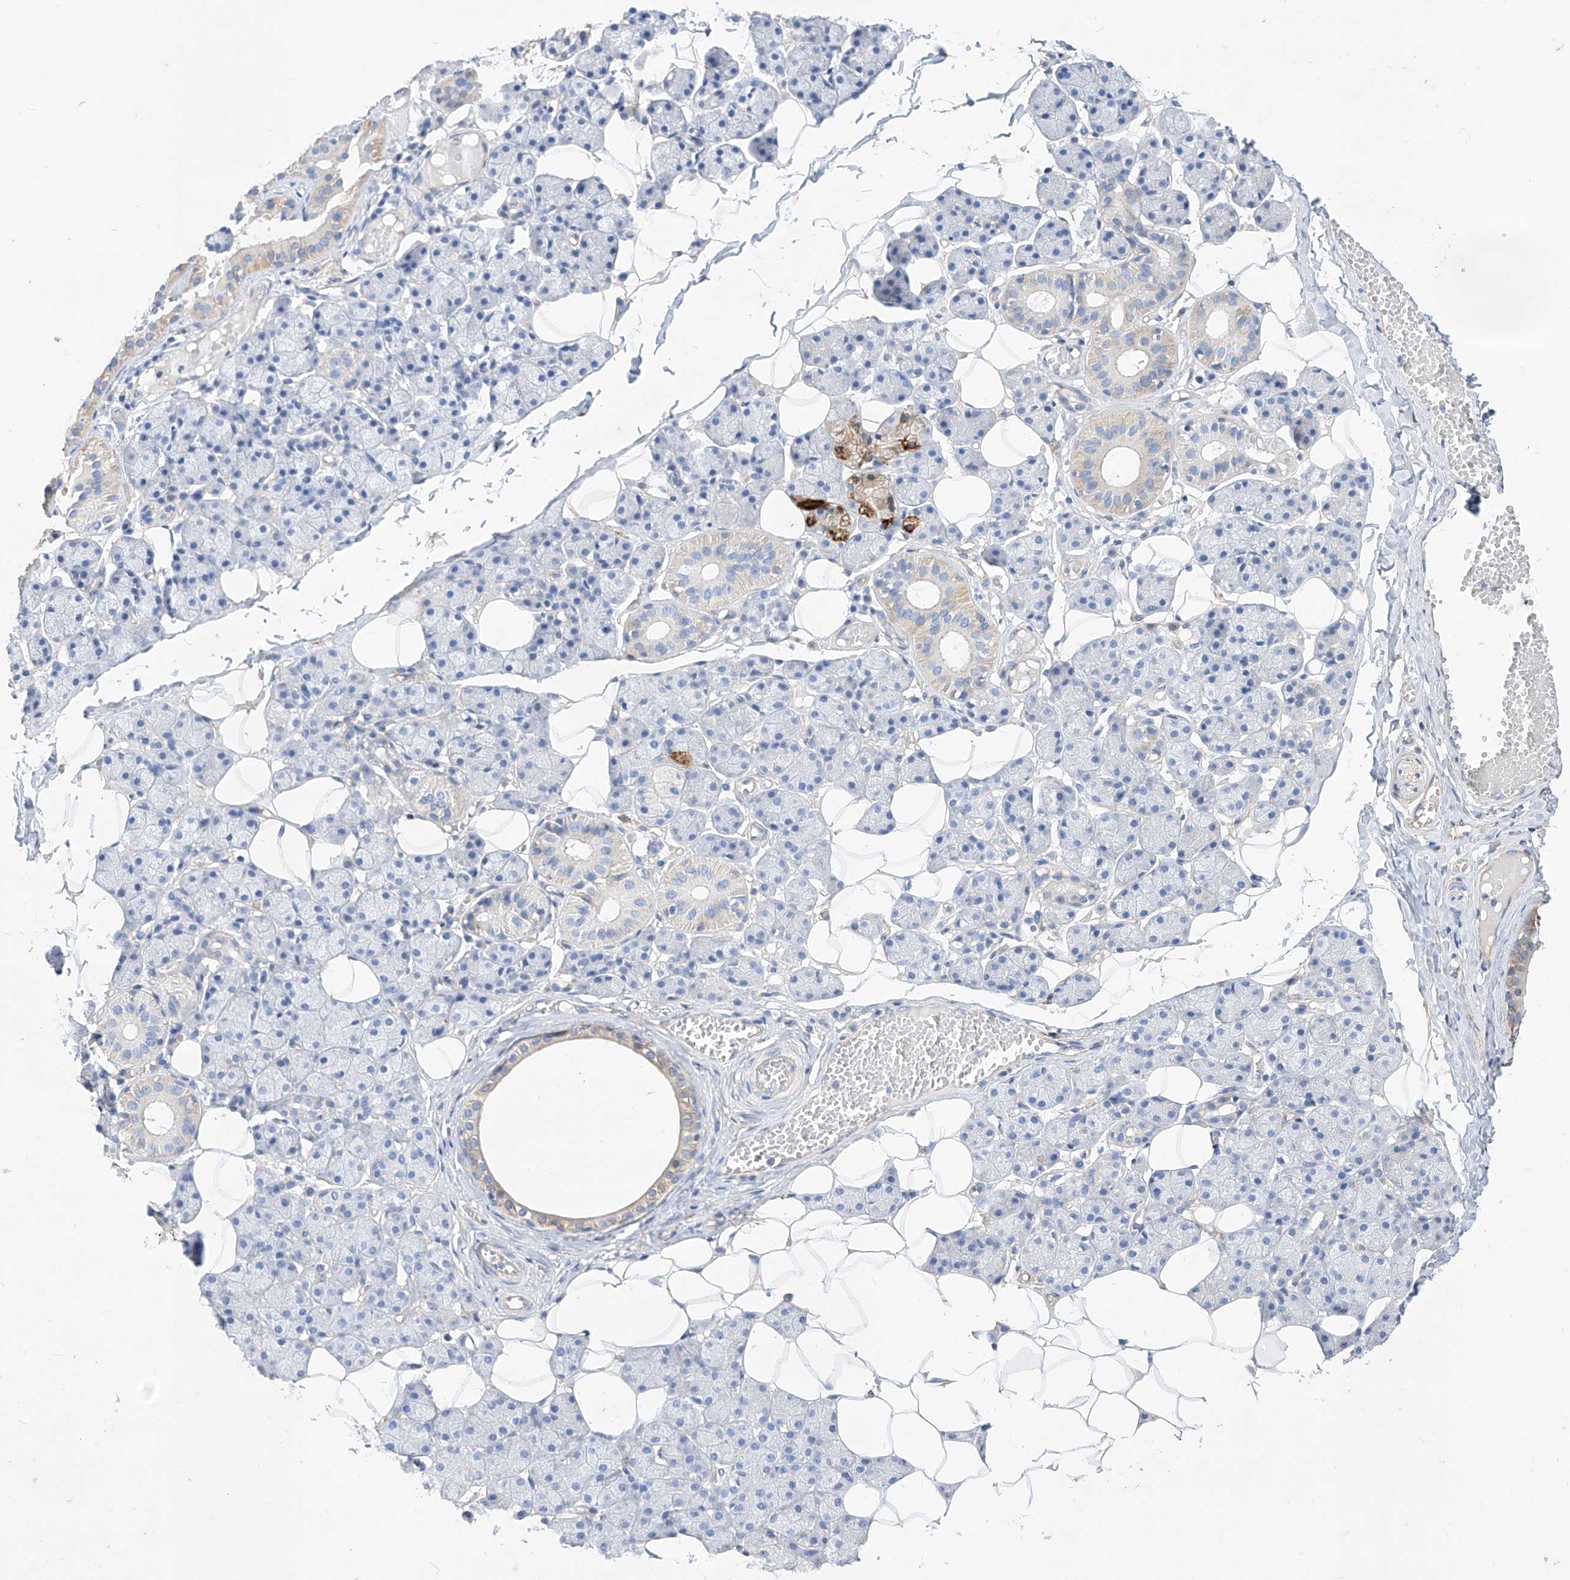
{"staining": {"intensity": "strong", "quantity": "<25%", "location": "cytoplasmic/membranous"}, "tissue": "salivary gland", "cell_type": "Glandular cells", "image_type": "normal", "snomed": [{"axis": "morphology", "description": "Normal tissue, NOS"}, {"axis": "topography", "description": "Salivary gland"}], "caption": "An IHC micrograph of normal tissue is shown. Protein staining in brown shows strong cytoplasmic/membranous positivity in salivary gland within glandular cells. (DAB (3,3'-diaminobenzidine) IHC with brightfield microscopy, high magnification).", "gene": "SCGB2A1", "patient": {"sex": "female", "age": 33}}